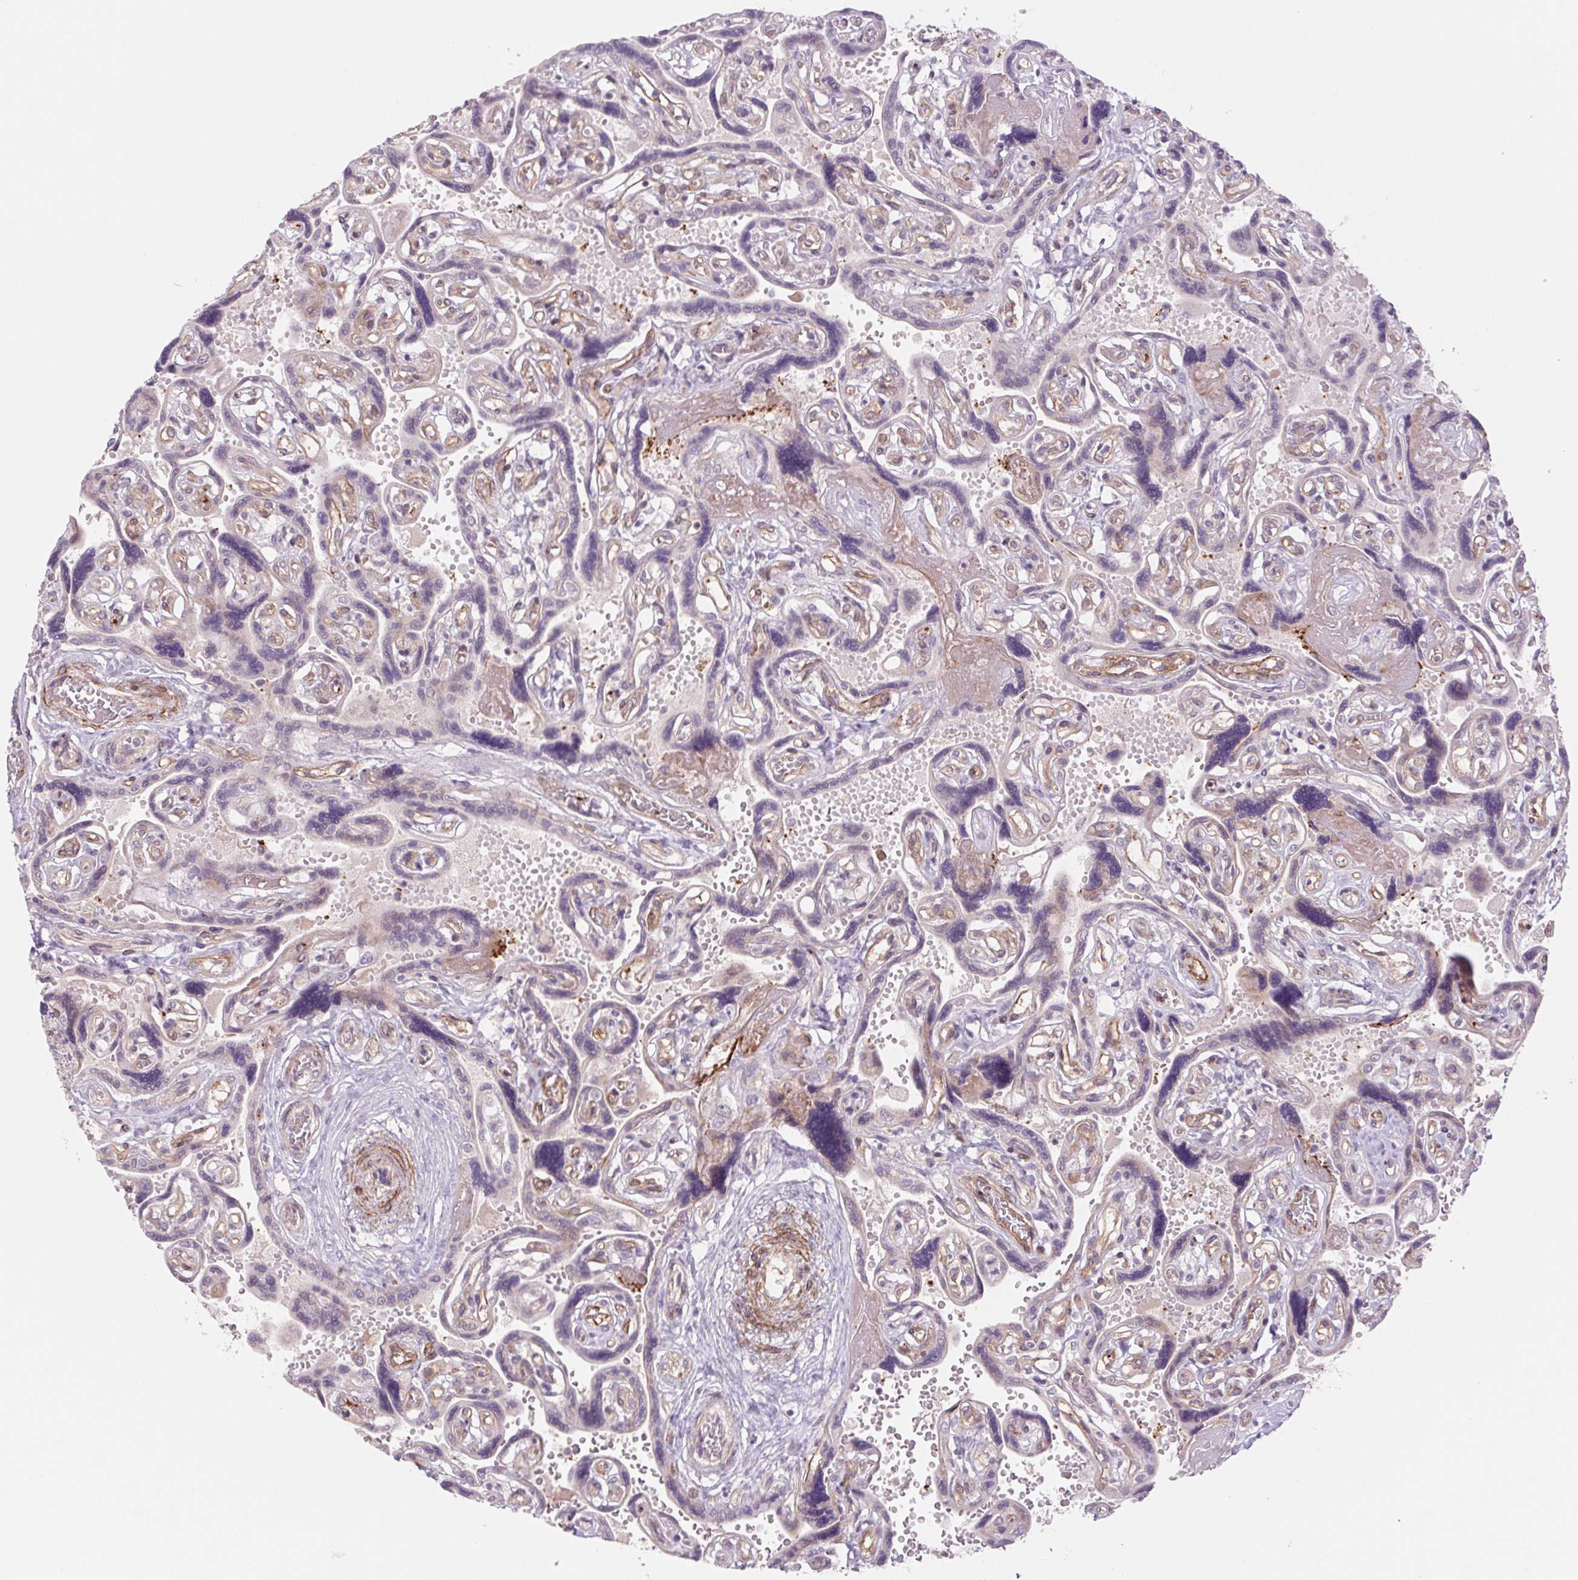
{"staining": {"intensity": "moderate", "quantity": "<25%", "location": "cytoplasmic/membranous"}, "tissue": "placenta", "cell_type": "Decidual cells", "image_type": "normal", "snomed": [{"axis": "morphology", "description": "Normal tissue, NOS"}, {"axis": "topography", "description": "Placenta"}], "caption": "Immunohistochemical staining of normal human placenta reveals moderate cytoplasmic/membranous protein positivity in approximately <25% of decidual cells.", "gene": "MS4A13", "patient": {"sex": "female", "age": 32}}